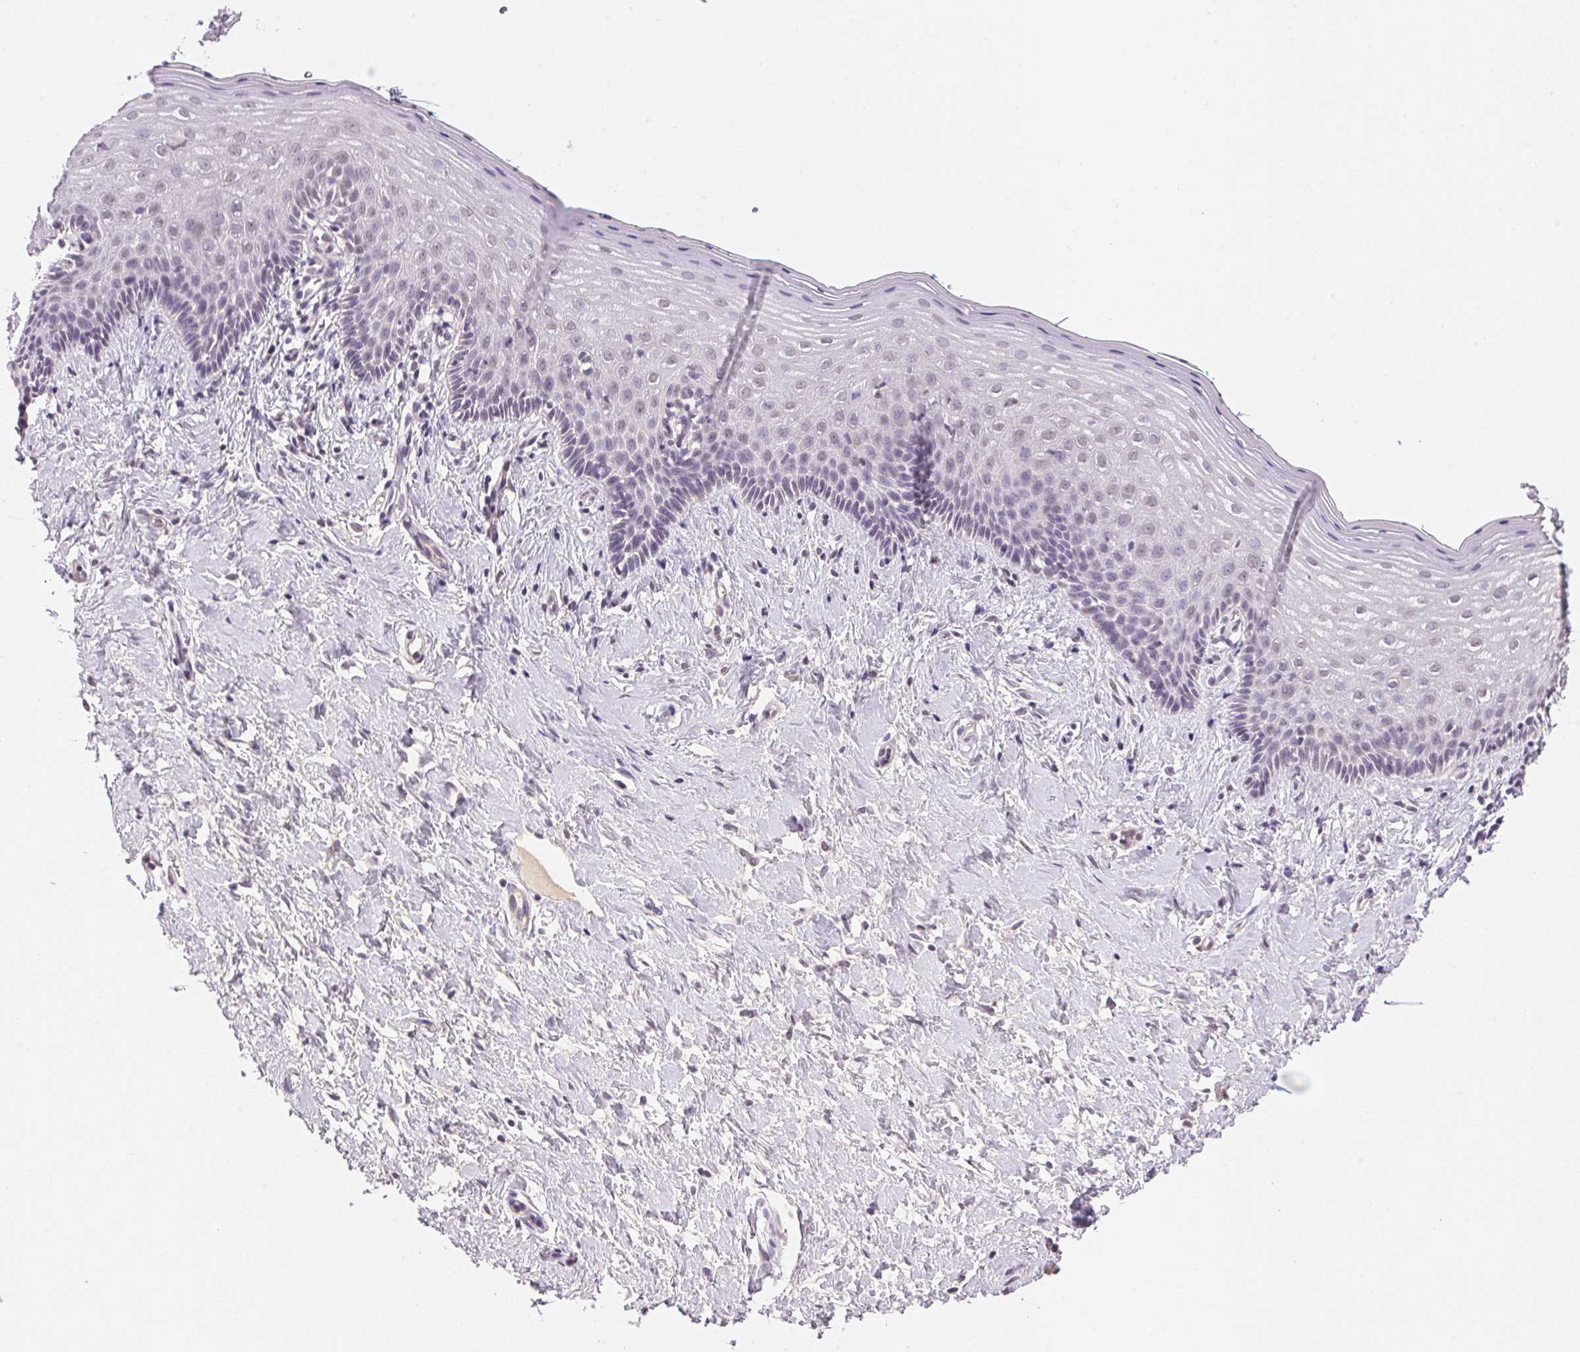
{"staining": {"intensity": "negative", "quantity": "none", "location": "none"}, "tissue": "vagina", "cell_type": "Squamous epithelial cells", "image_type": "normal", "snomed": [{"axis": "morphology", "description": "Normal tissue, NOS"}, {"axis": "topography", "description": "Vagina"}], "caption": "This is an immunohistochemistry (IHC) micrograph of benign vagina. There is no staining in squamous epithelial cells.", "gene": "FNDC4", "patient": {"sex": "female", "age": 42}}